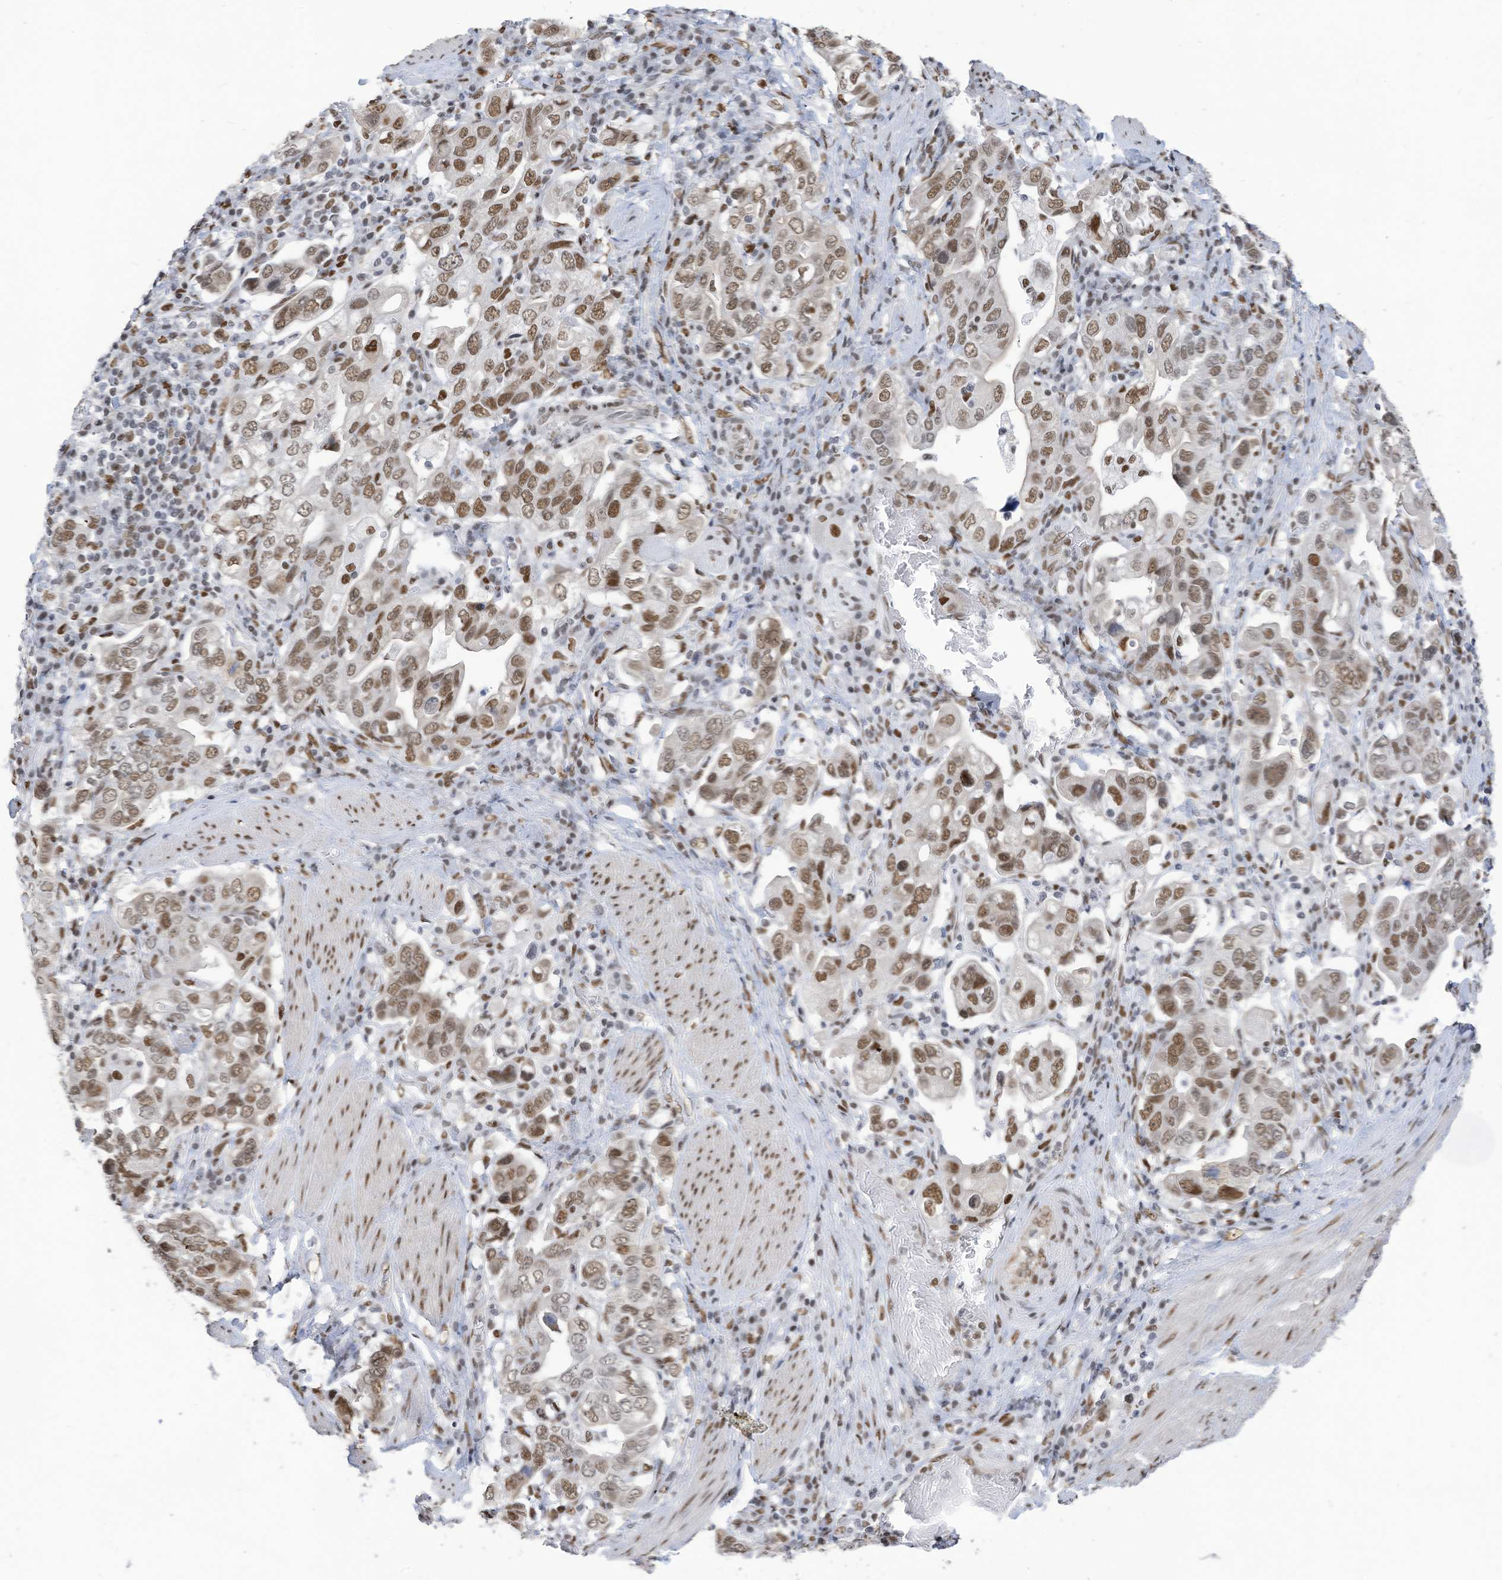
{"staining": {"intensity": "moderate", "quantity": ">75%", "location": "nuclear"}, "tissue": "stomach cancer", "cell_type": "Tumor cells", "image_type": "cancer", "snomed": [{"axis": "morphology", "description": "Adenocarcinoma, NOS"}, {"axis": "topography", "description": "Stomach, upper"}], "caption": "Protein staining demonstrates moderate nuclear staining in about >75% of tumor cells in stomach adenocarcinoma.", "gene": "KHSRP", "patient": {"sex": "male", "age": 62}}